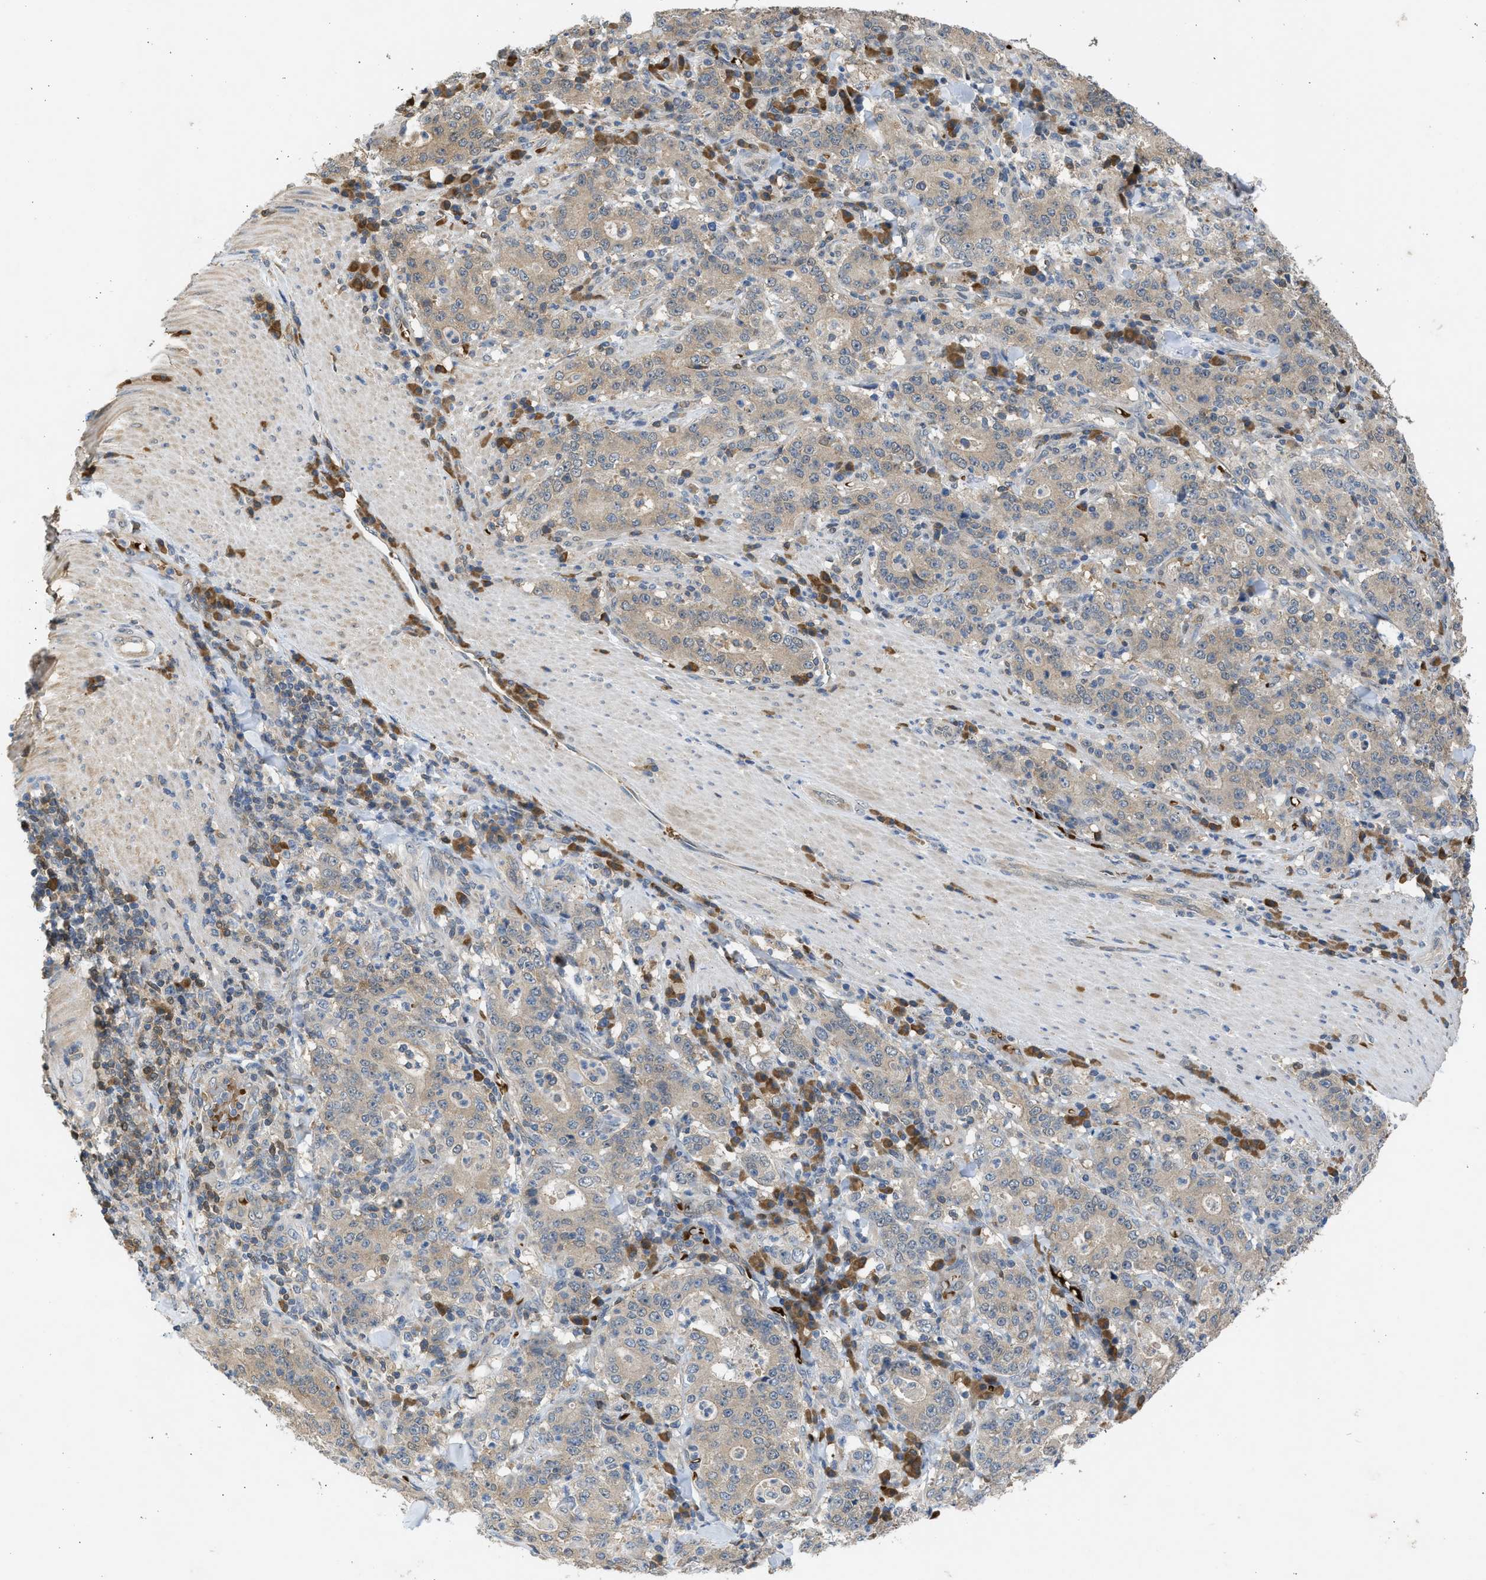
{"staining": {"intensity": "moderate", "quantity": "25%-75%", "location": "cytoplasmic/membranous"}, "tissue": "stomach cancer", "cell_type": "Tumor cells", "image_type": "cancer", "snomed": [{"axis": "morphology", "description": "Normal tissue, NOS"}, {"axis": "morphology", "description": "Adenocarcinoma, NOS"}, {"axis": "topography", "description": "Stomach, upper"}, {"axis": "topography", "description": "Stomach"}], "caption": "This is a histology image of immunohistochemistry staining of stomach cancer, which shows moderate staining in the cytoplasmic/membranous of tumor cells.", "gene": "MAPK7", "patient": {"sex": "male", "age": 59}}